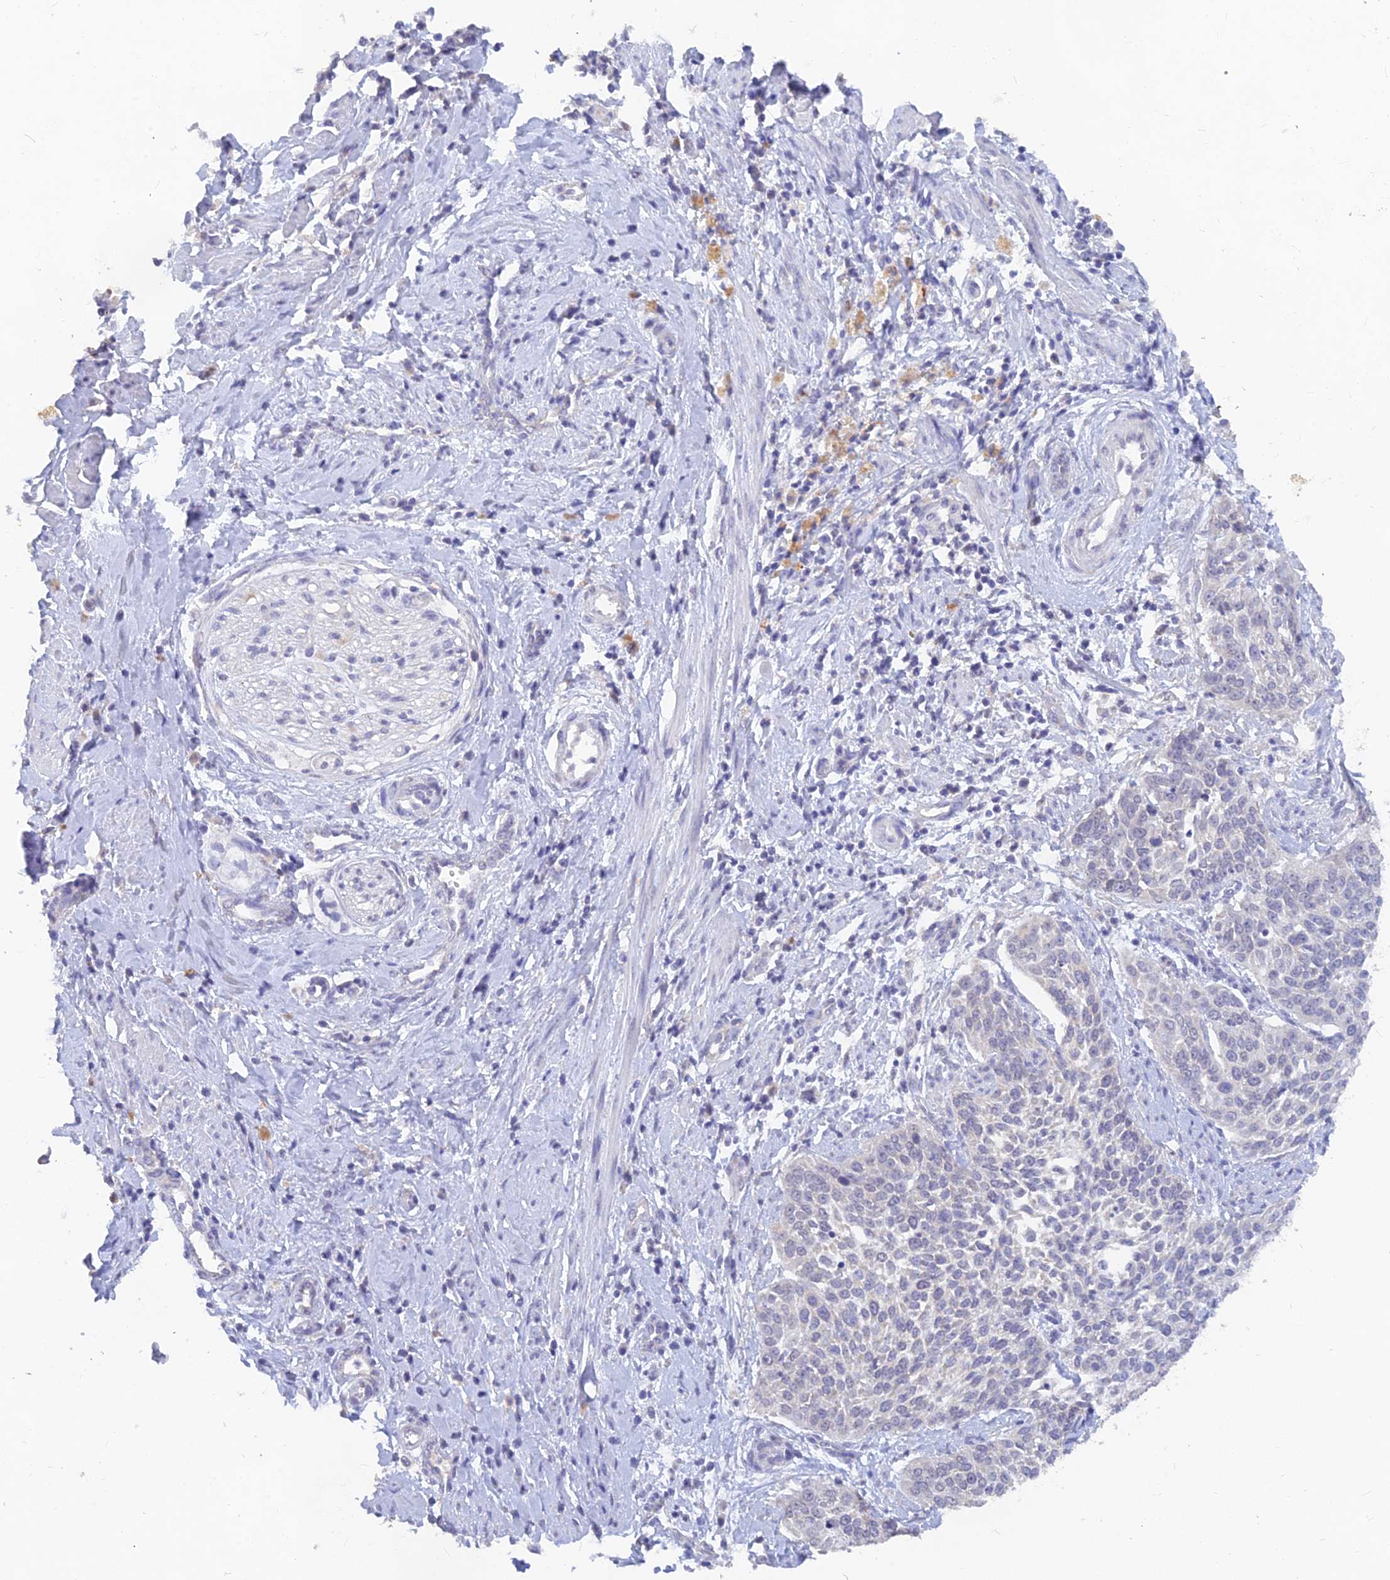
{"staining": {"intensity": "negative", "quantity": "none", "location": "none"}, "tissue": "cervical cancer", "cell_type": "Tumor cells", "image_type": "cancer", "snomed": [{"axis": "morphology", "description": "Squamous cell carcinoma, NOS"}, {"axis": "topography", "description": "Cervix"}], "caption": "This is an immunohistochemistry (IHC) image of human squamous cell carcinoma (cervical). There is no expression in tumor cells.", "gene": "LRIF1", "patient": {"sex": "female", "age": 44}}